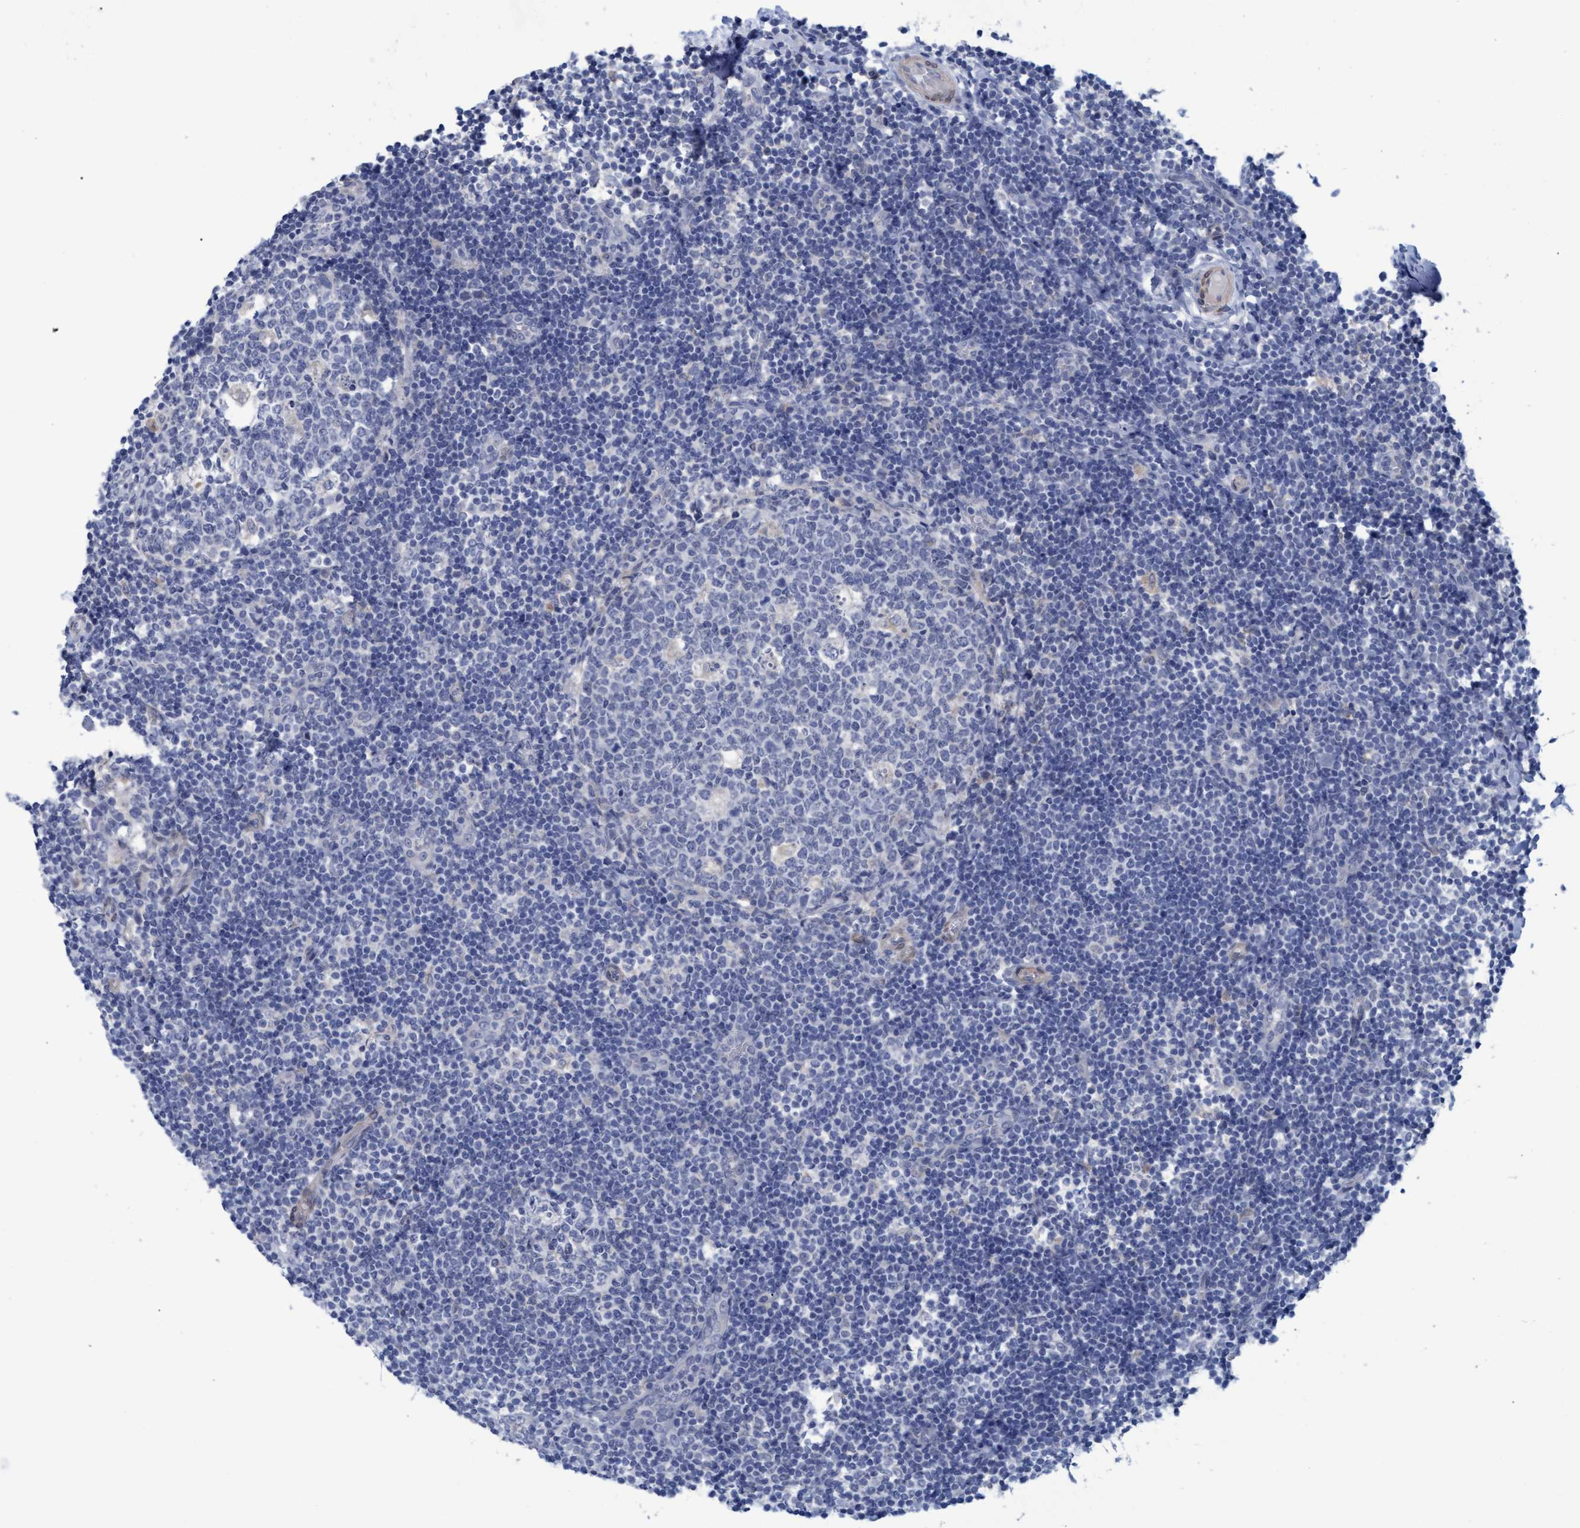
{"staining": {"intensity": "negative", "quantity": "none", "location": "none"}, "tissue": "tonsil", "cell_type": "Germinal center cells", "image_type": "normal", "snomed": [{"axis": "morphology", "description": "Normal tissue, NOS"}, {"axis": "topography", "description": "Tonsil"}], "caption": "This is a histopathology image of immunohistochemistry staining of unremarkable tonsil, which shows no positivity in germinal center cells.", "gene": "SSTR3", "patient": {"sex": "female", "age": 19}}